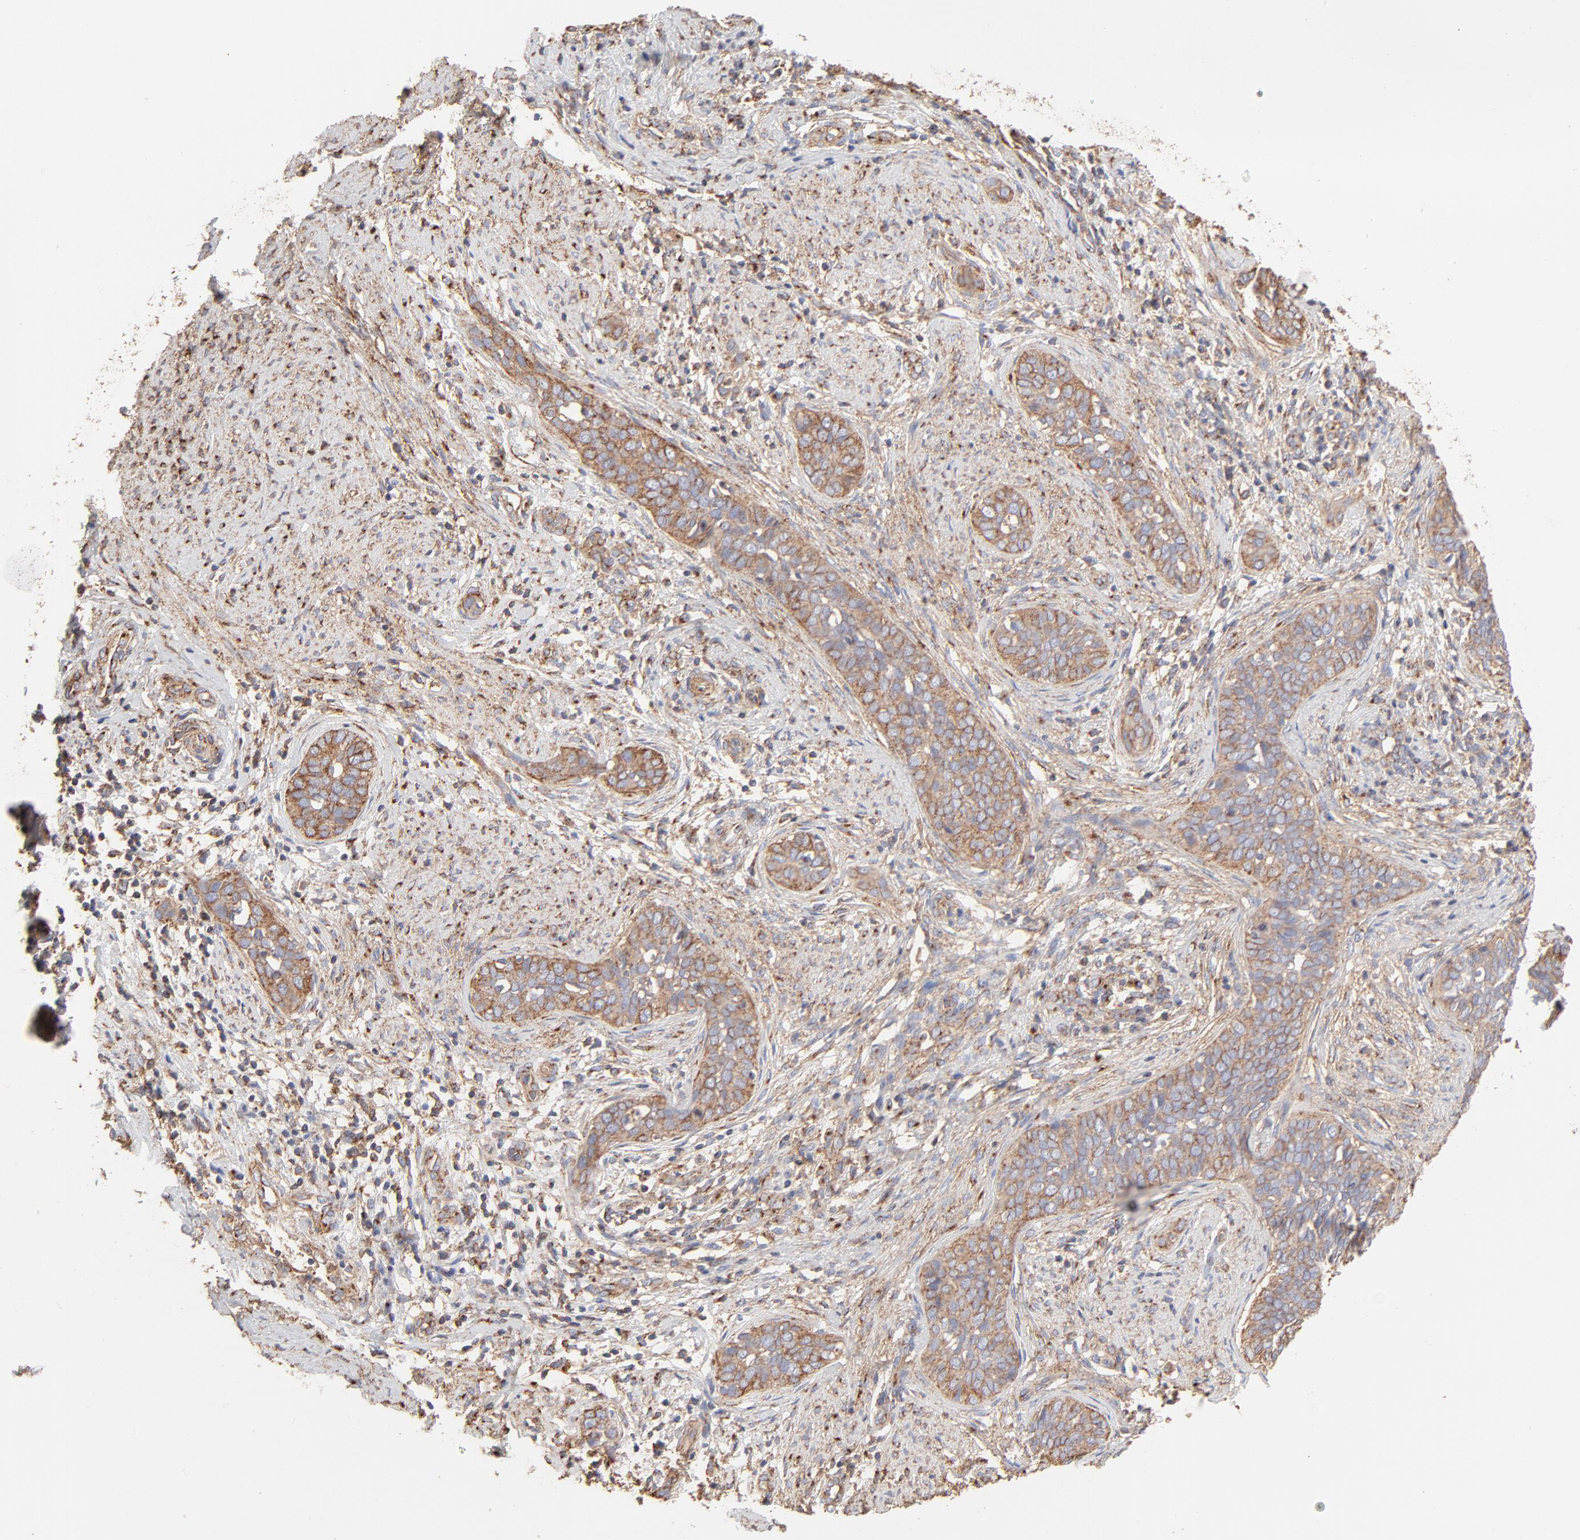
{"staining": {"intensity": "moderate", "quantity": ">75%", "location": "cytoplasmic/membranous"}, "tissue": "cervical cancer", "cell_type": "Tumor cells", "image_type": "cancer", "snomed": [{"axis": "morphology", "description": "Squamous cell carcinoma, NOS"}, {"axis": "topography", "description": "Cervix"}], "caption": "Immunohistochemical staining of cervical cancer (squamous cell carcinoma) displays medium levels of moderate cytoplasmic/membranous protein positivity in about >75% of tumor cells.", "gene": "CLTB", "patient": {"sex": "female", "age": 31}}